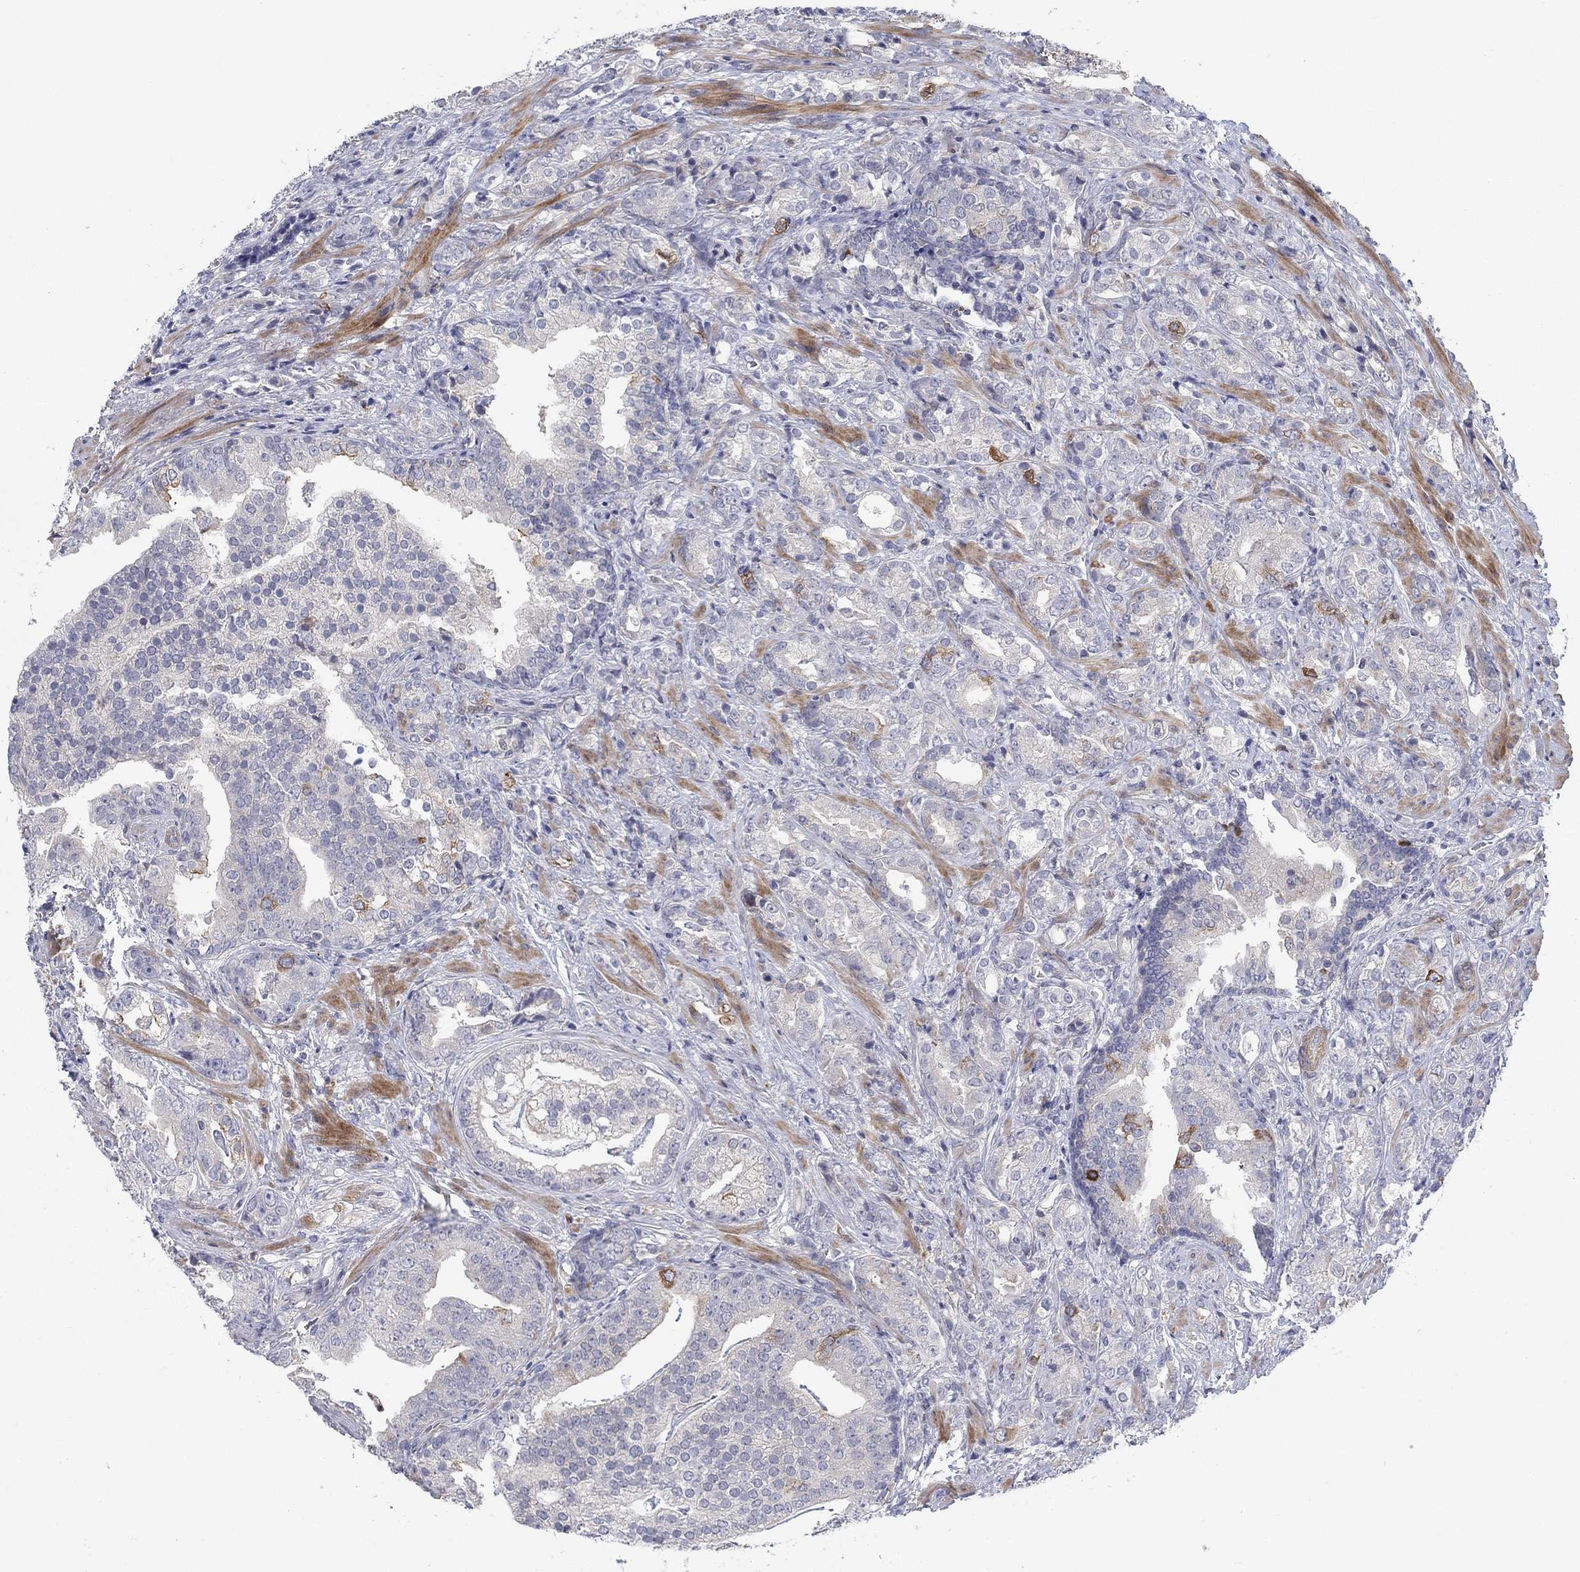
{"staining": {"intensity": "moderate", "quantity": "<25%", "location": "cytoplasmic/membranous"}, "tissue": "prostate cancer", "cell_type": "Tumor cells", "image_type": "cancer", "snomed": [{"axis": "morphology", "description": "Adenocarcinoma, NOS"}, {"axis": "topography", "description": "Prostate"}], "caption": "Prostate adenocarcinoma stained with a protein marker displays moderate staining in tumor cells.", "gene": "KIF15", "patient": {"sex": "male", "age": 57}}